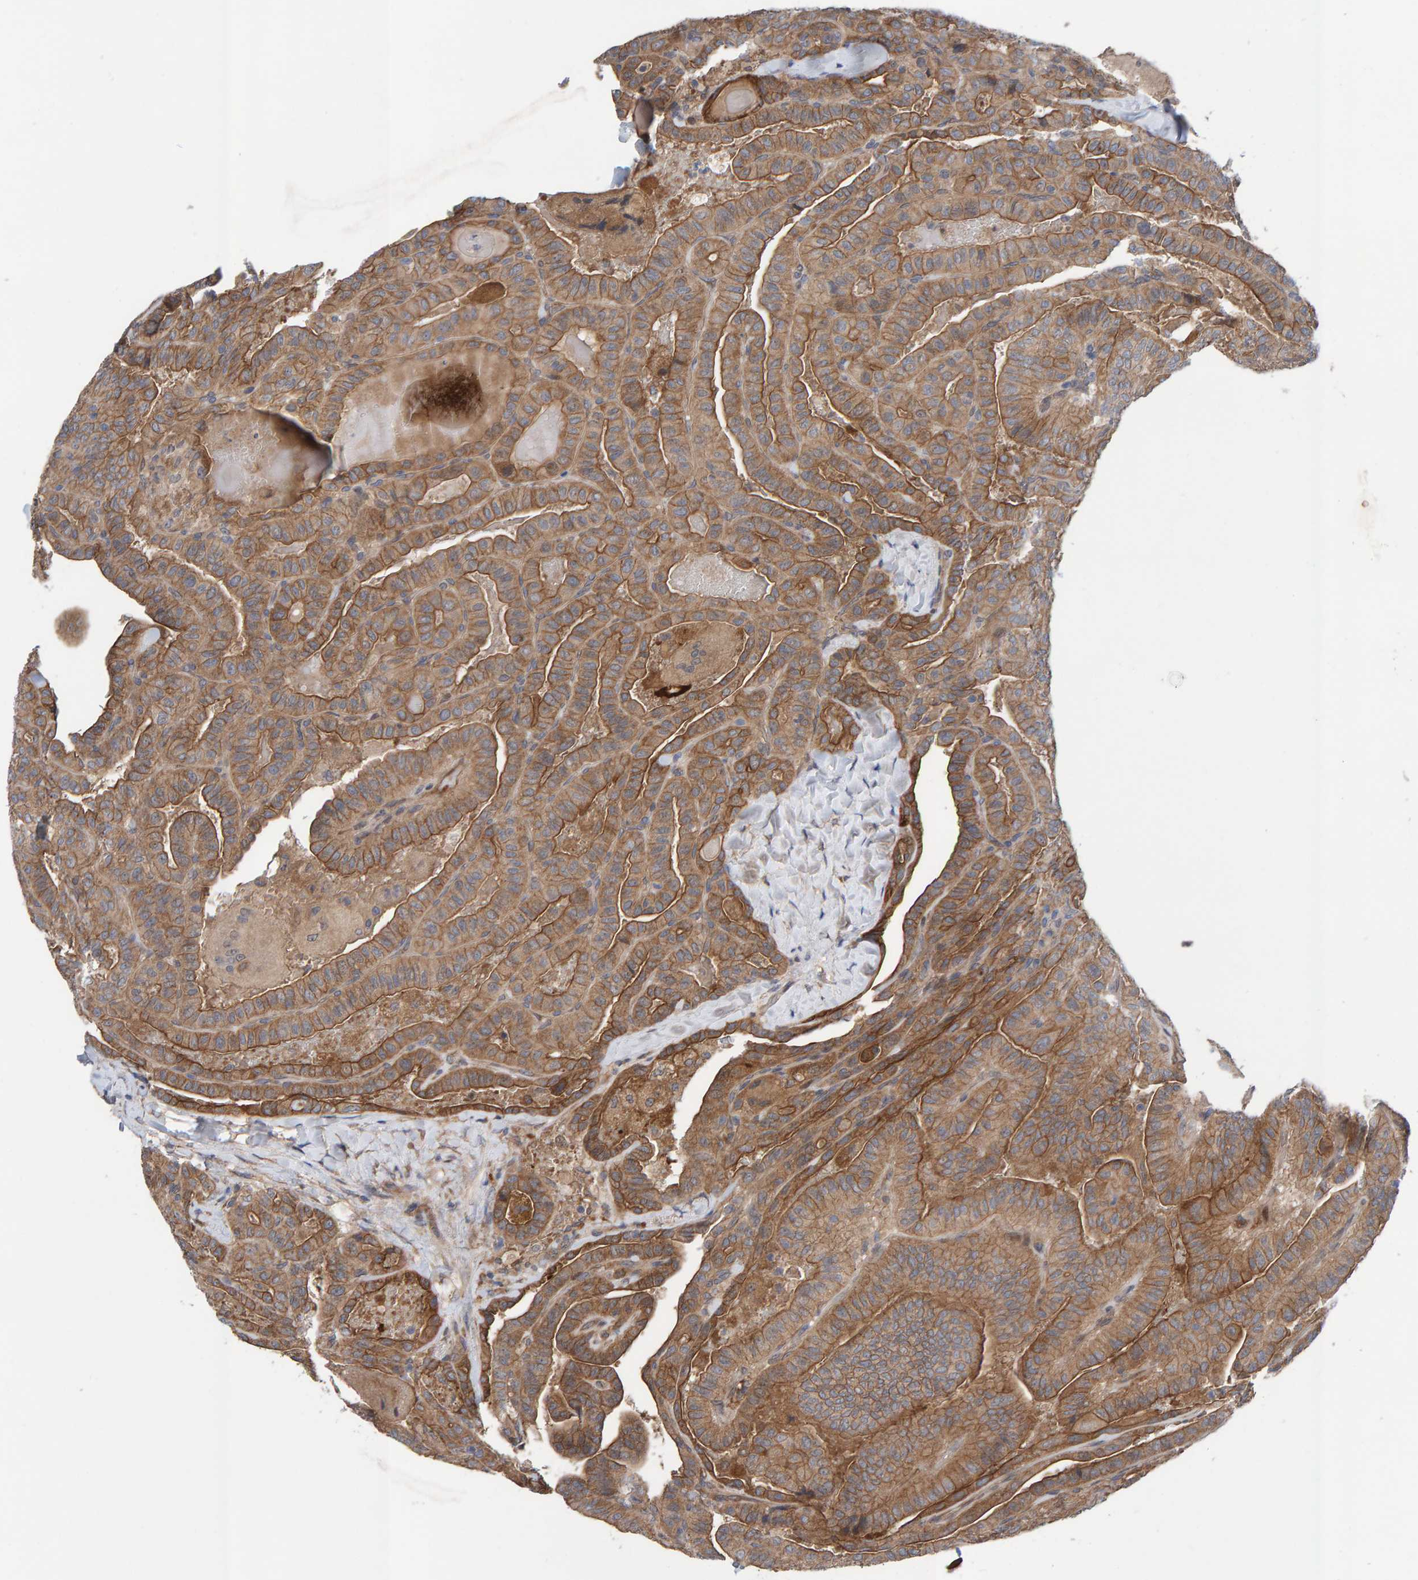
{"staining": {"intensity": "moderate", "quantity": ">75%", "location": "cytoplasmic/membranous"}, "tissue": "thyroid cancer", "cell_type": "Tumor cells", "image_type": "cancer", "snomed": [{"axis": "morphology", "description": "Papillary adenocarcinoma, NOS"}, {"axis": "topography", "description": "Thyroid gland"}], "caption": "Immunohistochemical staining of thyroid papillary adenocarcinoma shows medium levels of moderate cytoplasmic/membranous positivity in approximately >75% of tumor cells.", "gene": "LRSAM1", "patient": {"sex": "male", "age": 77}}